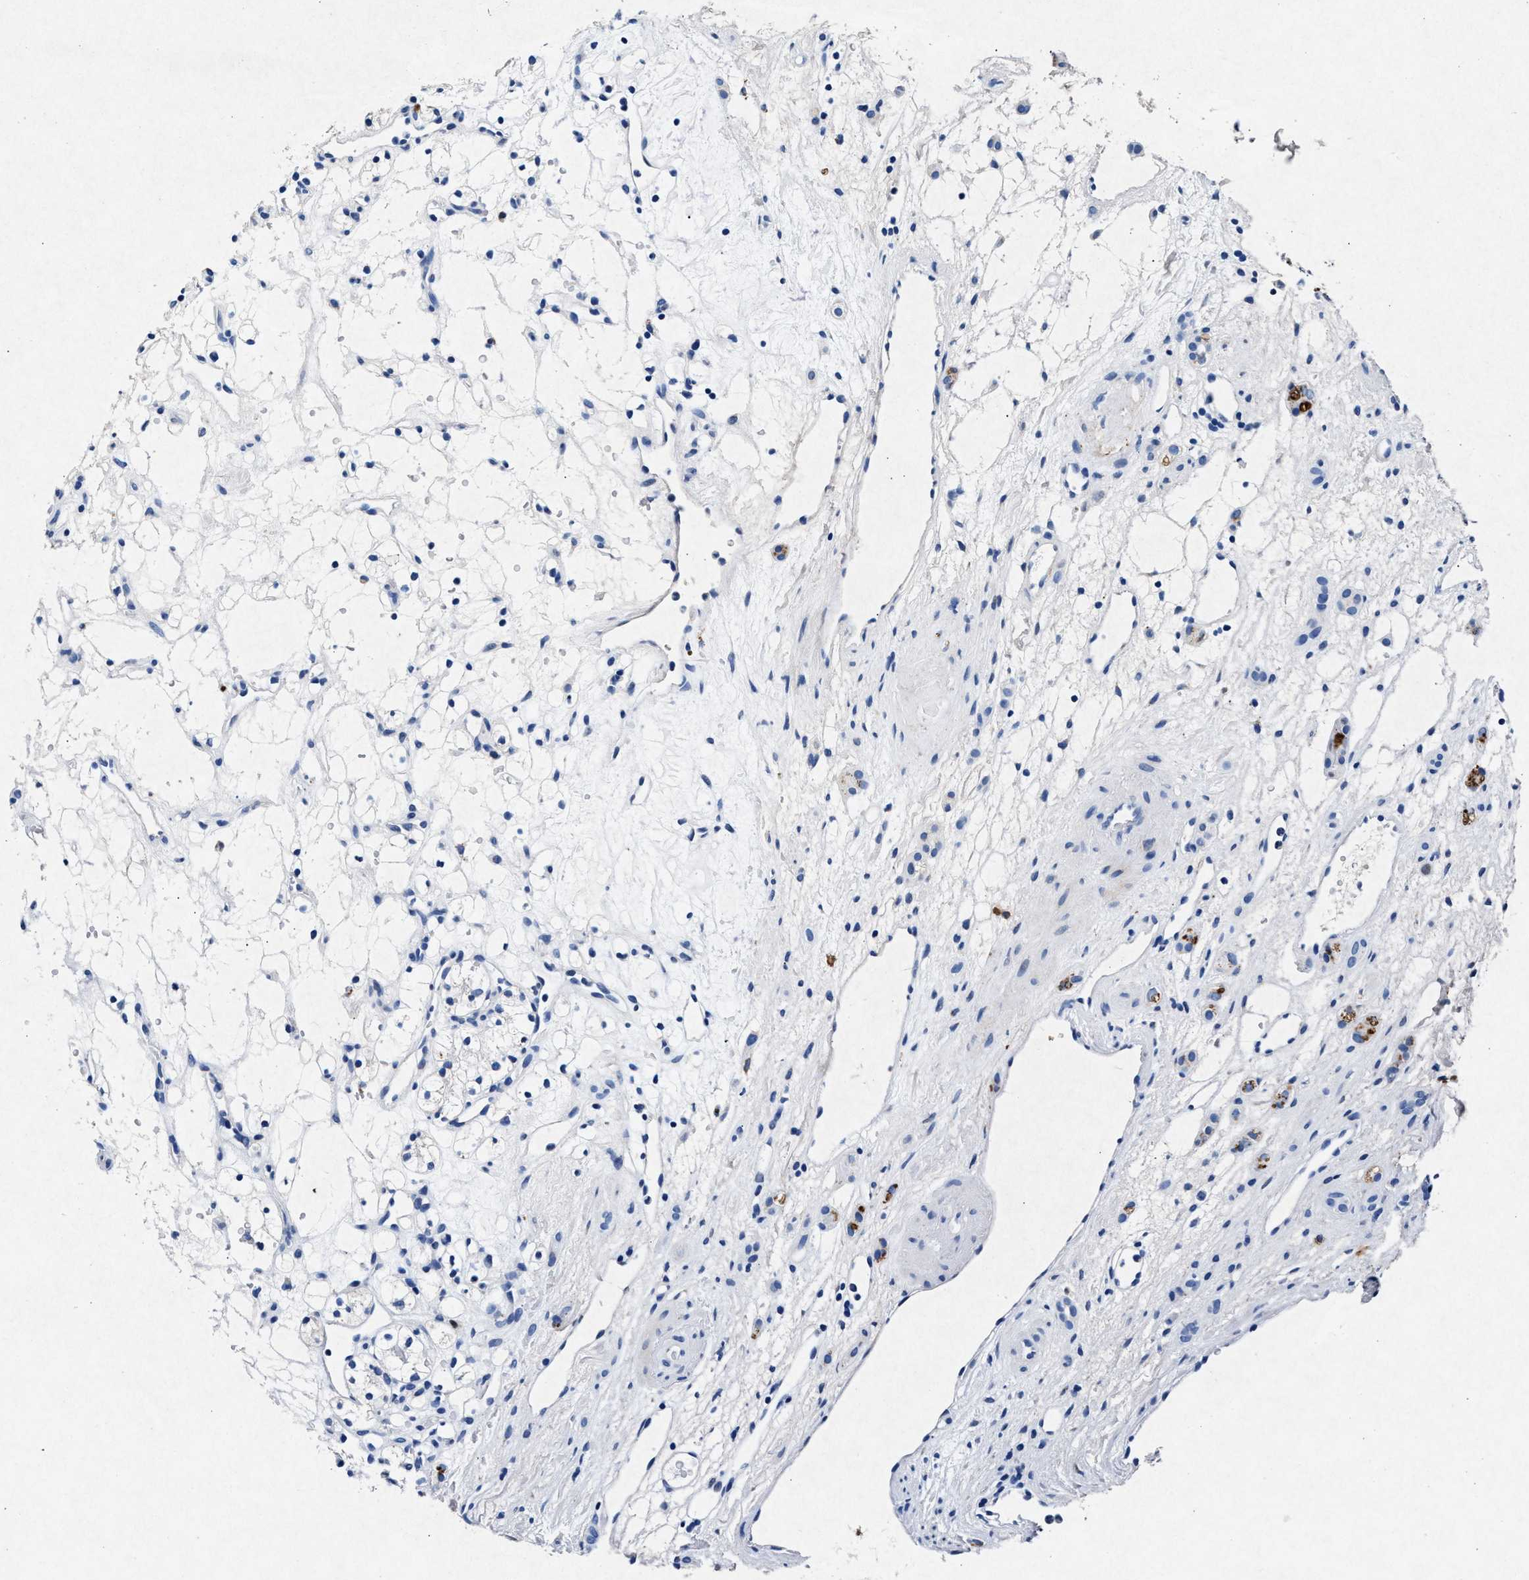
{"staining": {"intensity": "negative", "quantity": "none", "location": "none"}, "tissue": "renal cancer", "cell_type": "Tumor cells", "image_type": "cancer", "snomed": [{"axis": "morphology", "description": "Adenocarcinoma, NOS"}, {"axis": "topography", "description": "Kidney"}], "caption": "The micrograph shows no staining of tumor cells in renal adenocarcinoma. The staining is performed using DAB (3,3'-diaminobenzidine) brown chromogen with nuclei counter-stained in using hematoxylin.", "gene": "MAP6", "patient": {"sex": "female", "age": 60}}